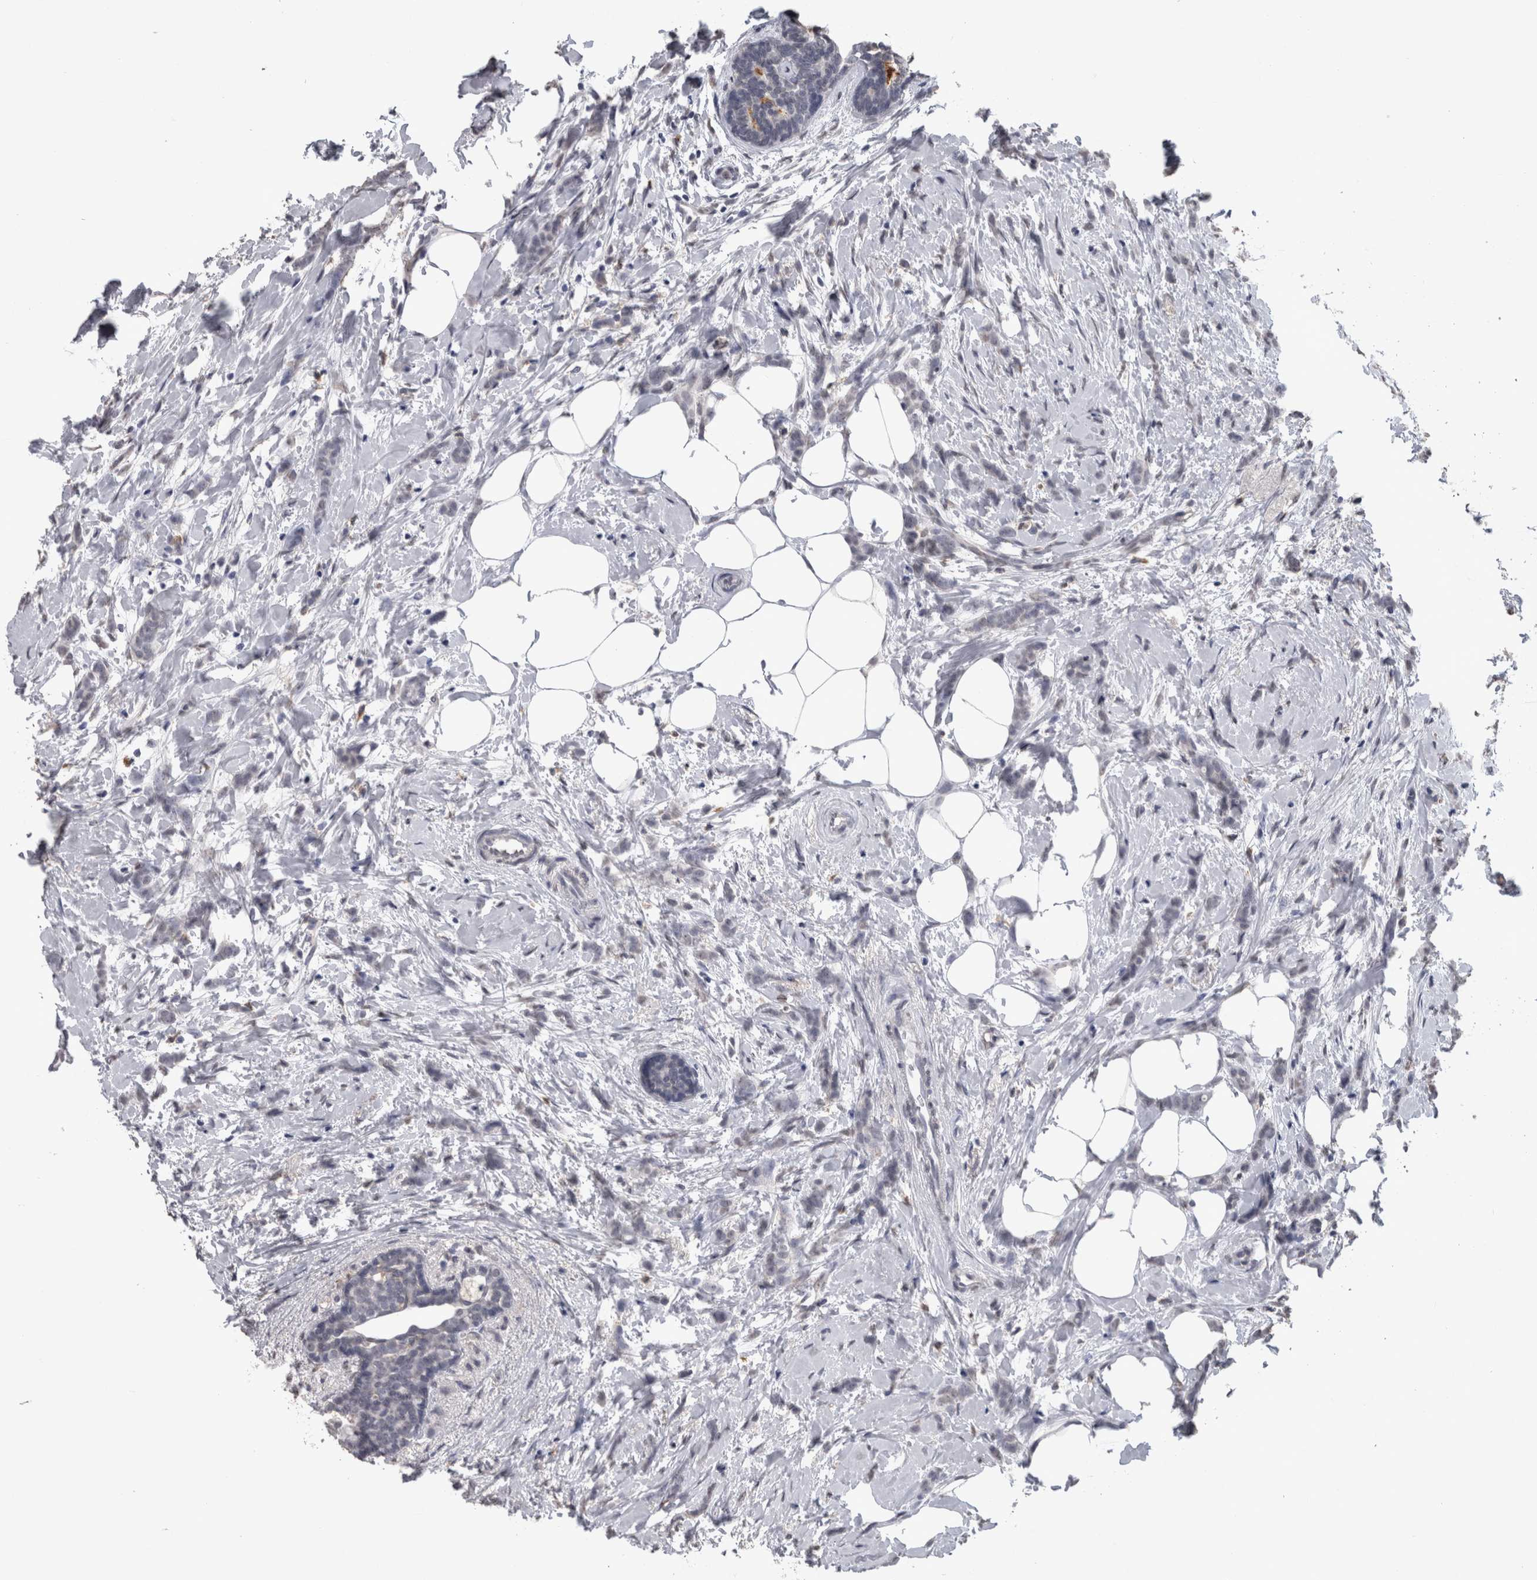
{"staining": {"intensity": "negative", "quantity": "none", "location": "none"}, "tissue": "breast cancer", "cell_type": "Tumor cells", "image_type": "cancer", "snomed": [{"axis": "morphology", "description": "Lobular carcinoma, in situ"}, {"axis": "morphology", "description": "Lobular carcinoma"}, {"axis": "topography", "description": "Breast"}], "caption": "Breast cancer (lobular carcinoma) stained for a protein using IHC reveals no staining tumor cells.", "gene": "PAX5", "patient": {"sex": "female", "age": 41}}